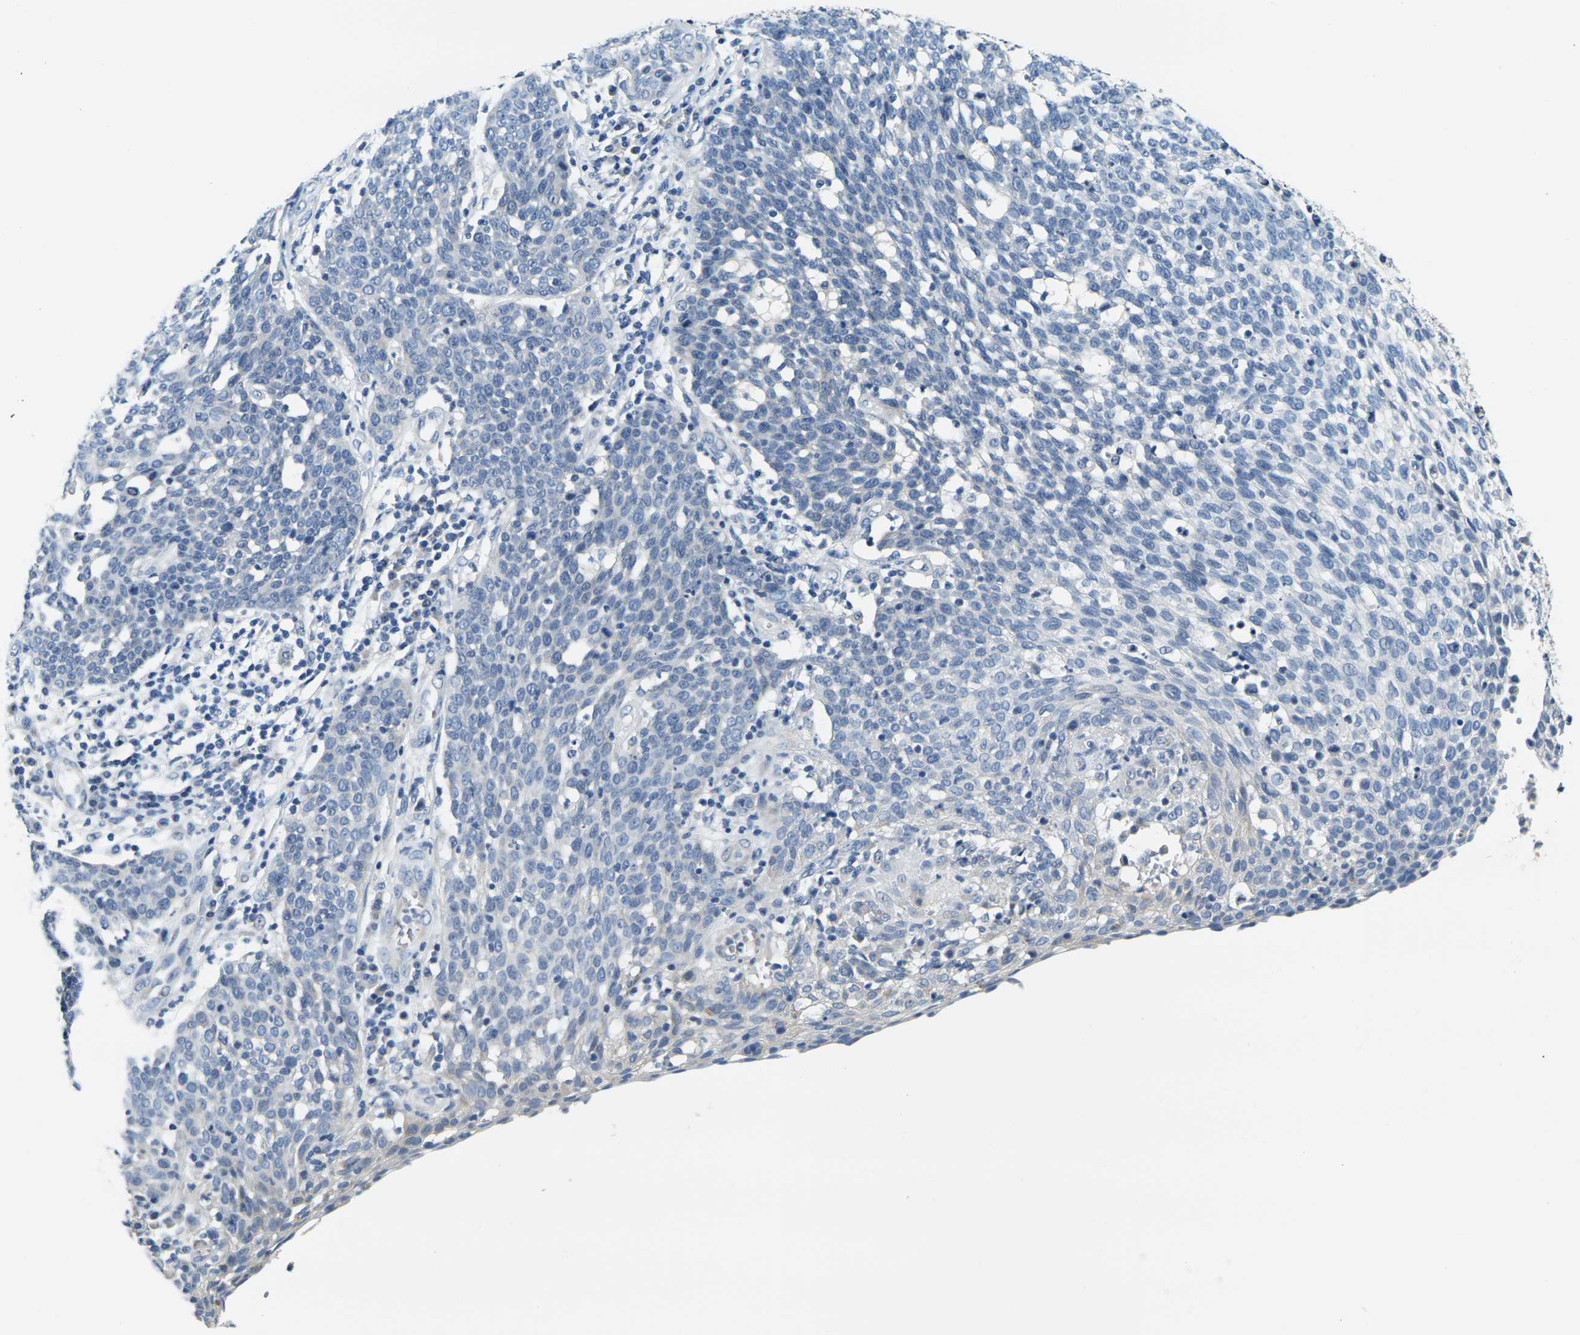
{"staining": {"intensity": "negative", "quantity": "none", "location": "none"}, "tissue": "cervical cancer", "cell_type": "Tumor cells", "image_type": "cancer", "snomed": [{"axis": "morphology", "description": "Squamous cell carcinoma, NOS"}, {"axis": "topography", "description": "Cervix"}], "caption": "IHC micrograph of neoplastic tissue: human cervical cancer stained with DAB shows no significant protein positivity in tumor cells.", "gene": "SHISAL2B", "patient": {"sex": "female", "age": 34}}